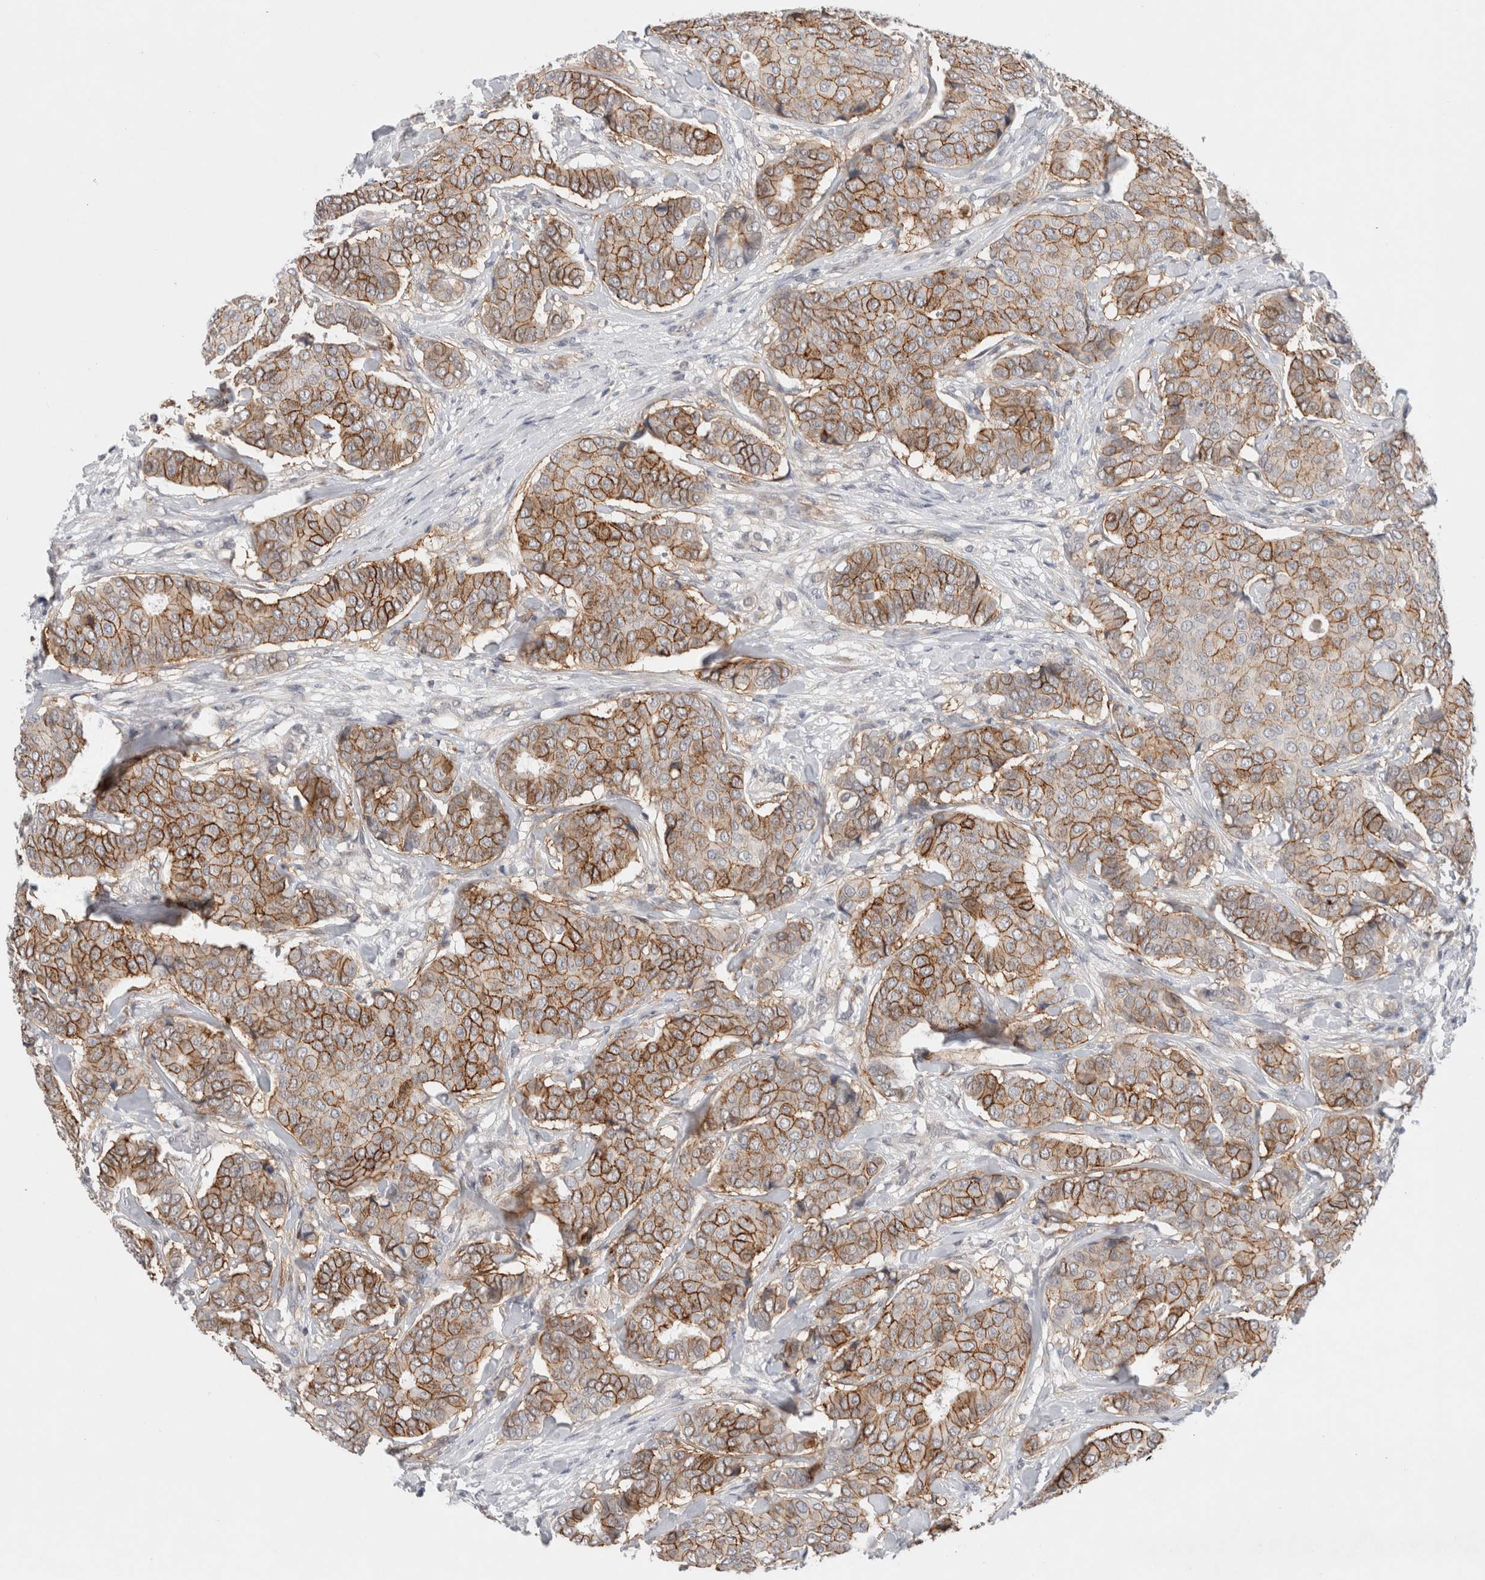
{"staining": {"intensity": "moderate", "quantity": ">75%", "location": "cytoplasmic/membranous"}, "tissue": "breast cancer", "cell_type": "Tumor cells", "image_type": "cancer", "snomed": [{"axis": "morphology", "description": "Duct carcinoma"}, {"axis": "topography", "description": "Breast"}], "caption": "Brown immunohistochemical staining in breast infiltrating ductal carcinoma exhibits moderate cytoplasmic/membranous positivity in about >75% of tumor cells. (DAB (3,3'-diaminobenzidine) = brown stain, brightfield microscopy at high magnification).", "gene": "HCN3", "patient": {"sex": "female", "age": 75}}